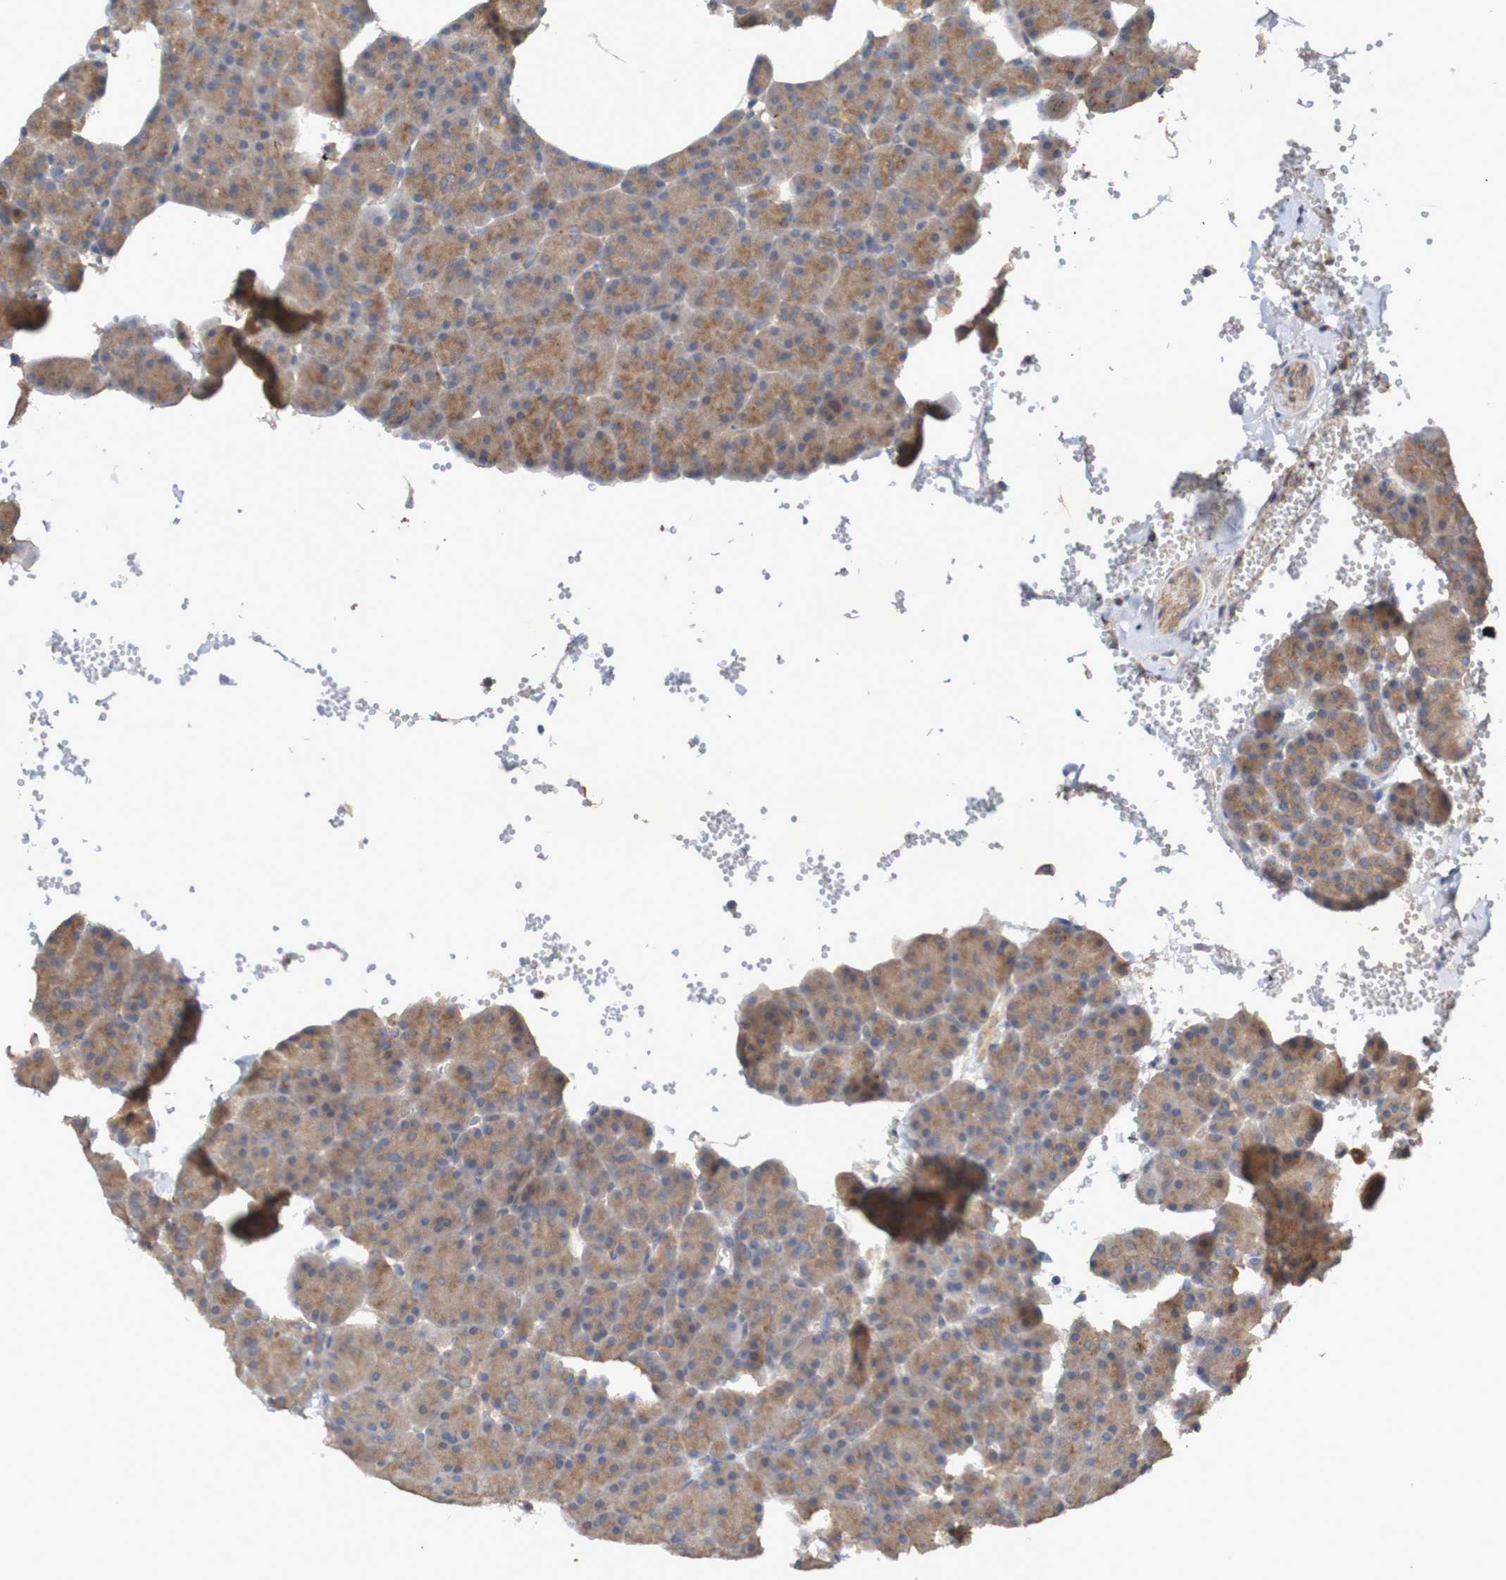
{"staining": {"intensity": "moderate", "quantity": ">75%", "location": "cytoplasmic/membranous"}, "tissue": "pancreas", "cell_type": "Exocrine glandular cells", "image_type": "normal", "snomed": [{"axis": "morphology", "description": "Normal tissue, NOS"}, {"axis": "topography", "description": "Pancreas"}], "caption": "An immunohistochemistry (IHC) photomicrograph of normal tissue is shown. Protein staining in brown highlights moderate cytoplasmic/membranous positivity in pancreas within exocrine glandular cells.", "gene": "PHYH", "patient": {"sex": "female", "age": 35}}